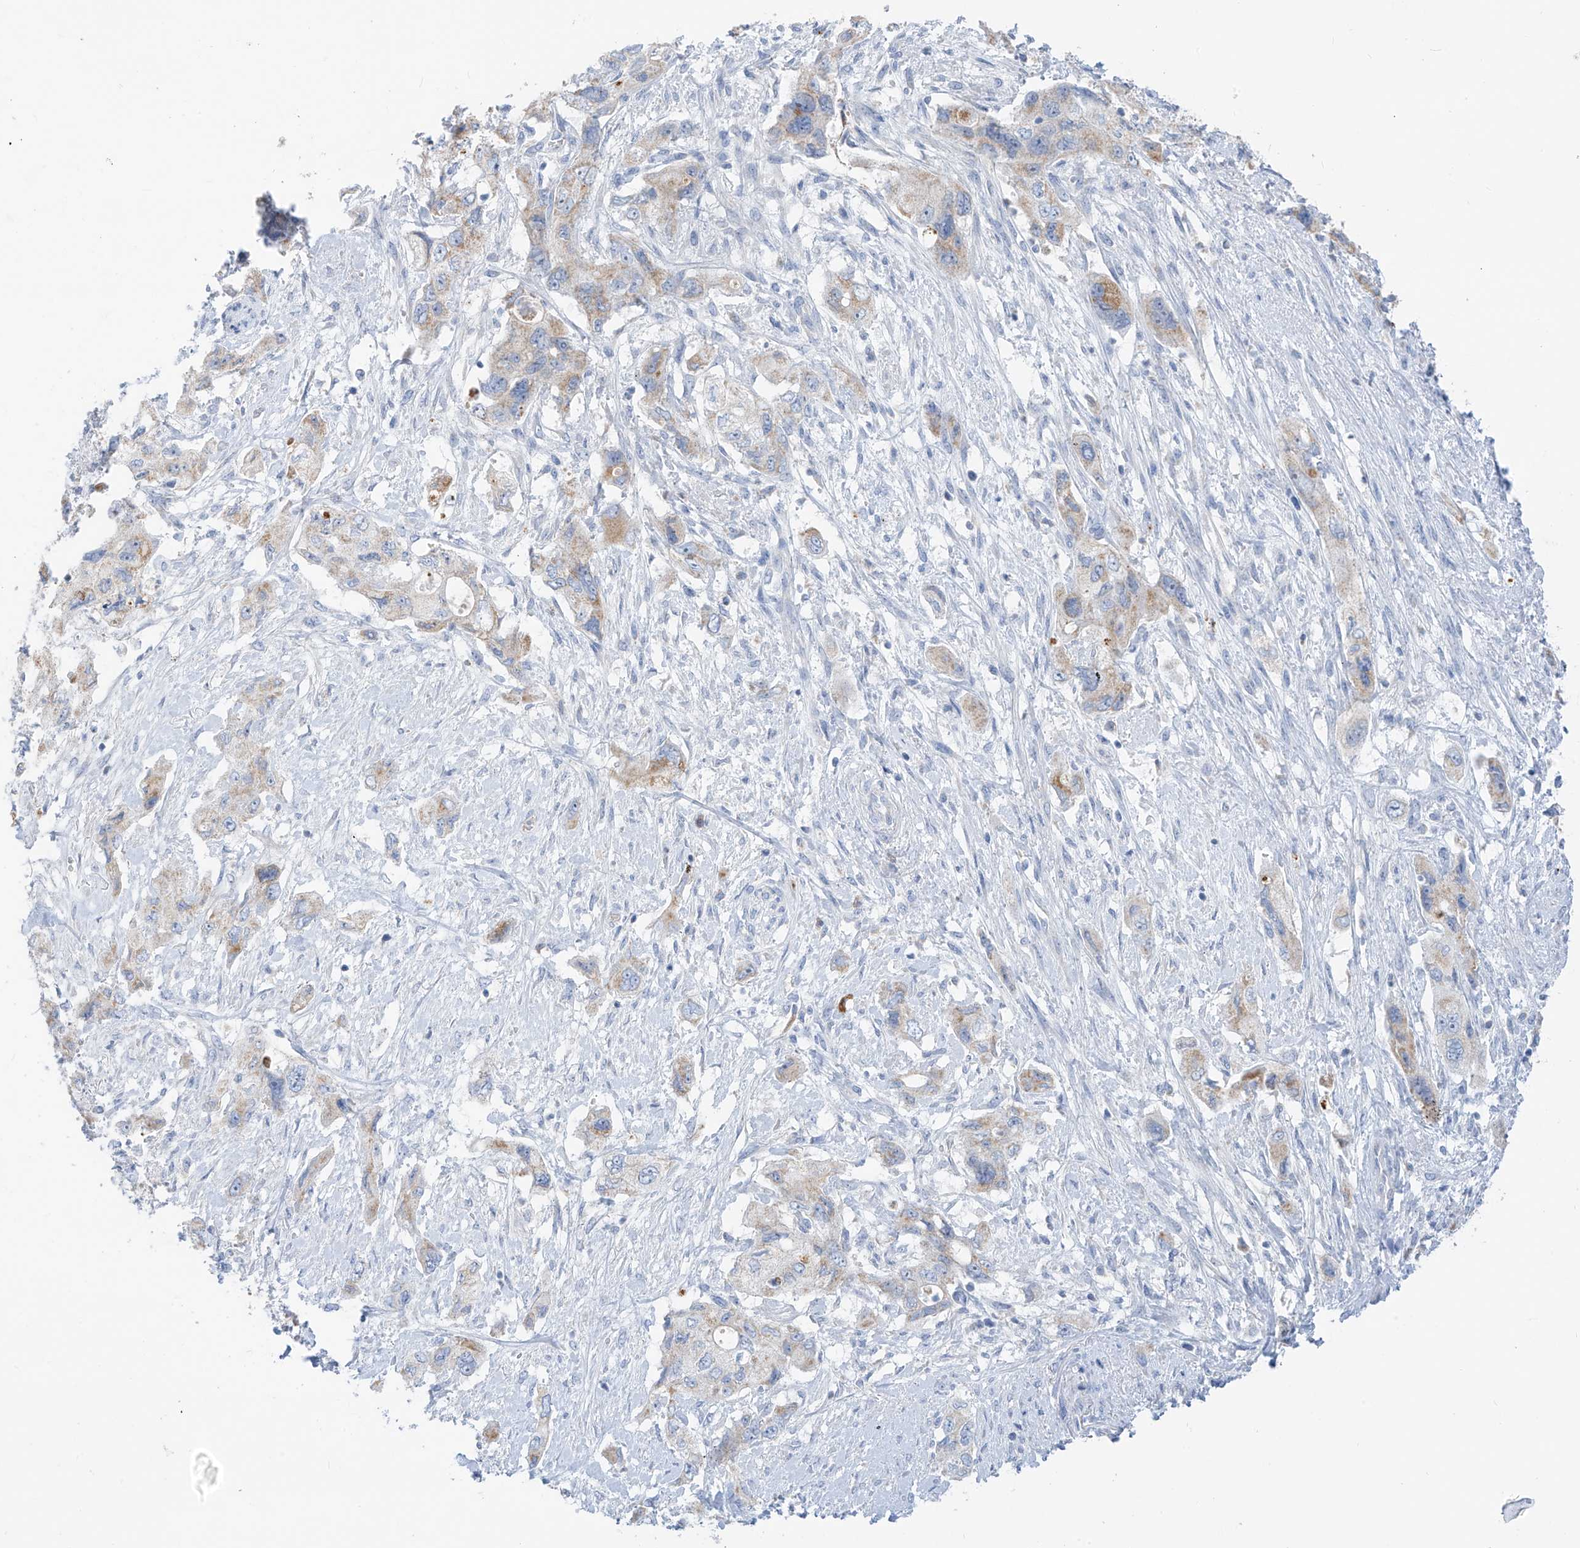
{"staining": {"intensity": "weak", "quantity": "25%-75%", "location": "cytoplasmic/membranous"}, "tissue": "pancreatic cancer", "cell_type": "Tumor cells", "image_type": "cancer", "snomed": [{"axis": "morphology", "description": "Adenocarcinoma, NOS"}, {"axis": "topography", "description": "Pancreas"}], "caption": "Protein expression analysis of human pancreatic adenocarcinoma reveals weak cytoplasmic/membranous expression in about 25%-75% of tumor cells. The staining was performed using DAB to visualize the protein expression in brown, while the nuclei were stained in blue with hematoxylin (Magnification: 20x).", "gene": "ZNF404", "patient": {"sex": "female", "age": 73}}